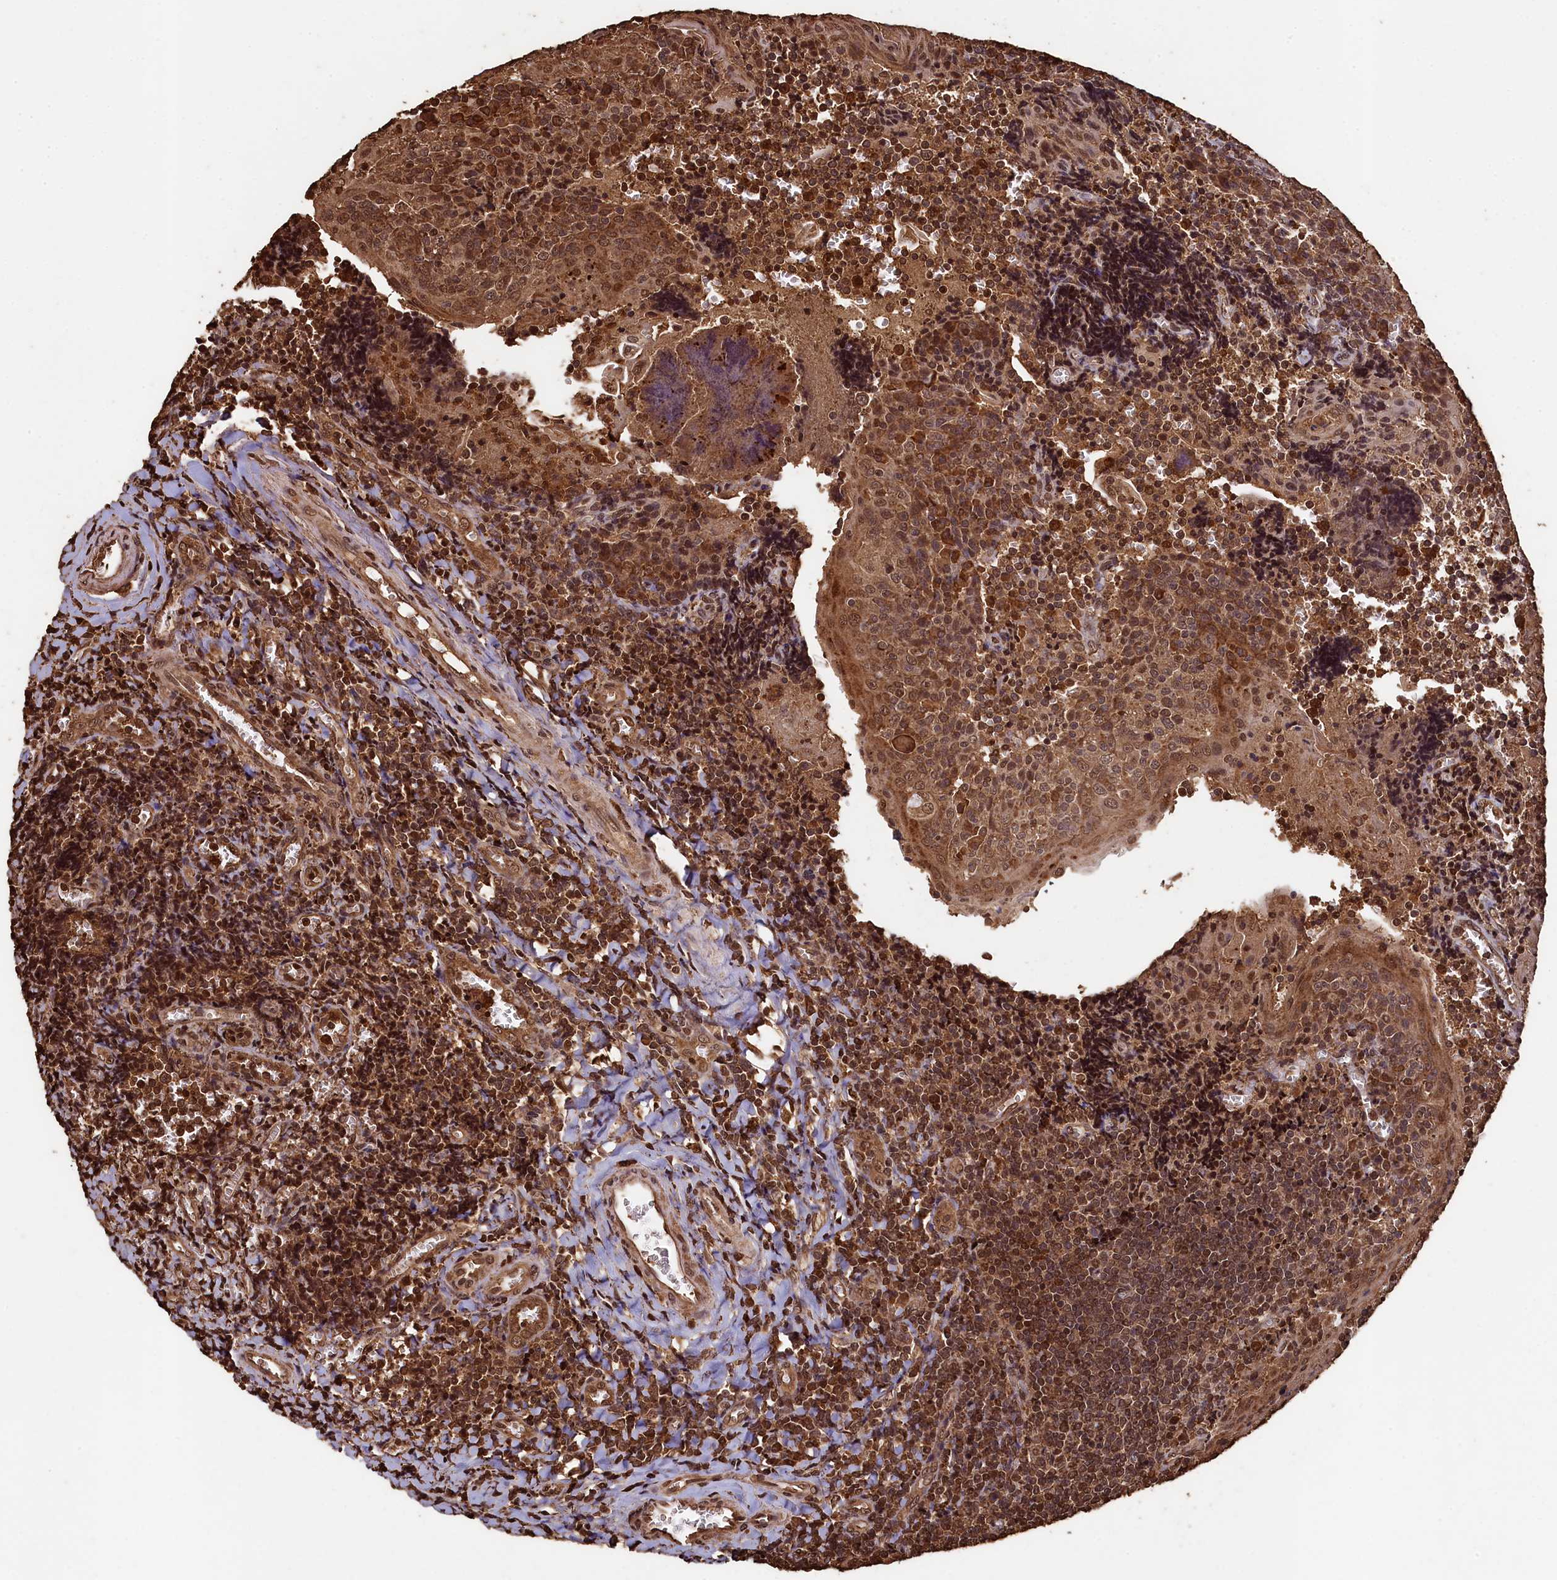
{"staining": {"intensity": "moderate", "quantity": ">75%", "location": "cytoplasmic/membranous,nuclear"}, "tissue": "tonsil", "cell_type": "Germinal center cells", "image_type": "normal", "snomed": [{"axis": "morphology", "description": "Normal tissue, NOS"}, {"axis": "topography", "description": "Tonsil"}], "caption": "Germinal center cells reveal medium levels of moderate cytoplasmic/membranous,nuclear positivity in about >75% of cells in normal tonsil.", "gene": "CEP57L1", "patient": {"sex": "male", "age": 27}}